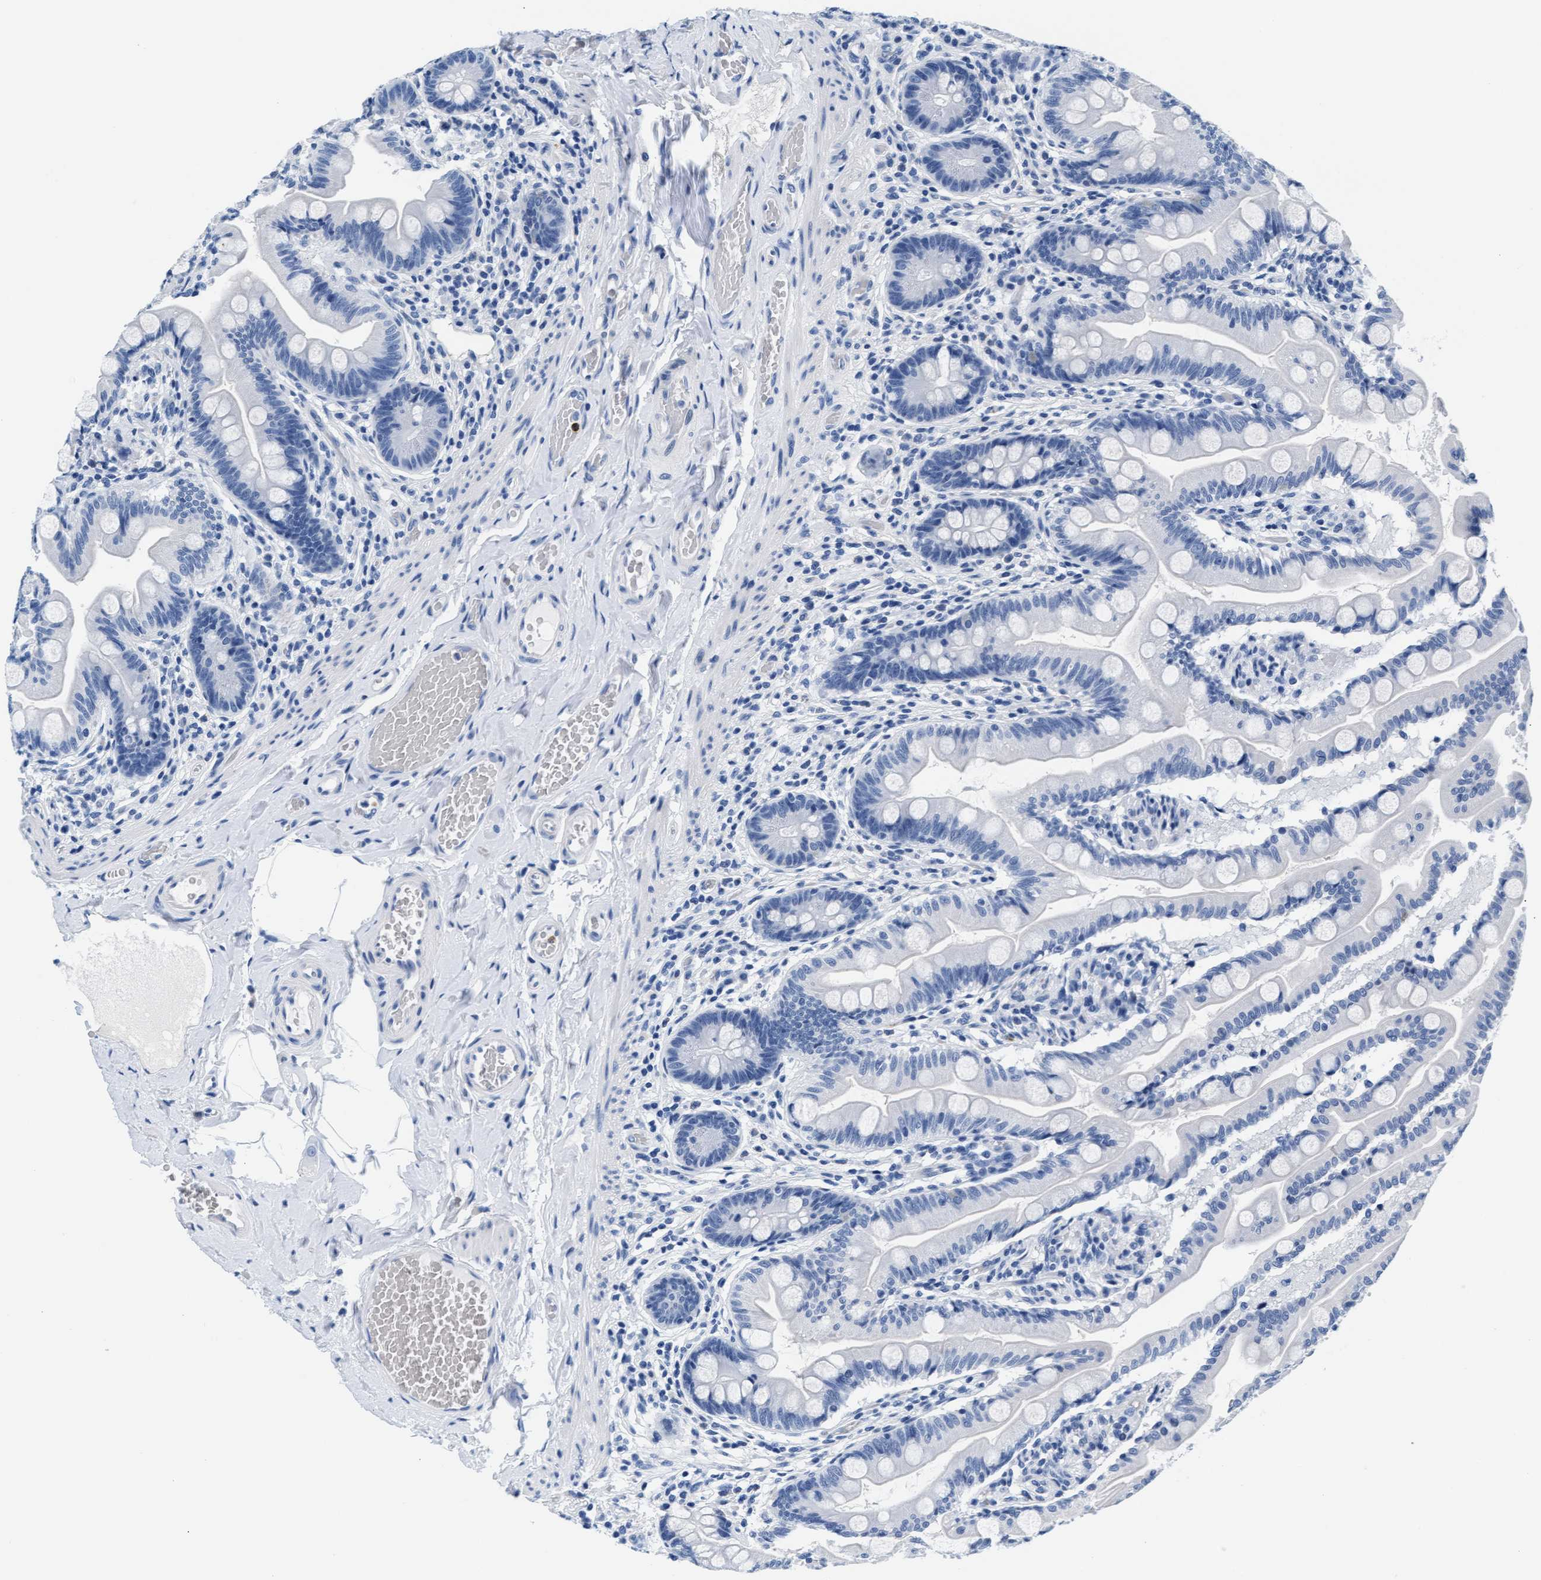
{"staining": {"intensity": "negative", "quantity": "none", "location": "none"}, "tissue": "small intestine", "cell_type": "Glandular cells", "image_type": "normal", "snomed": [{"axis": "morphology", "description": "Normal tissue, NOS"}, {"axis": "topography", "description": "Small intestine"}], "caption": "This is a histopathology image of immunohistochemistry staining of unremarkable small intestine, which shows no positivity in glandular cells.", "gene": "MMP8", "patient": {"sex": "female", "age": 56}}